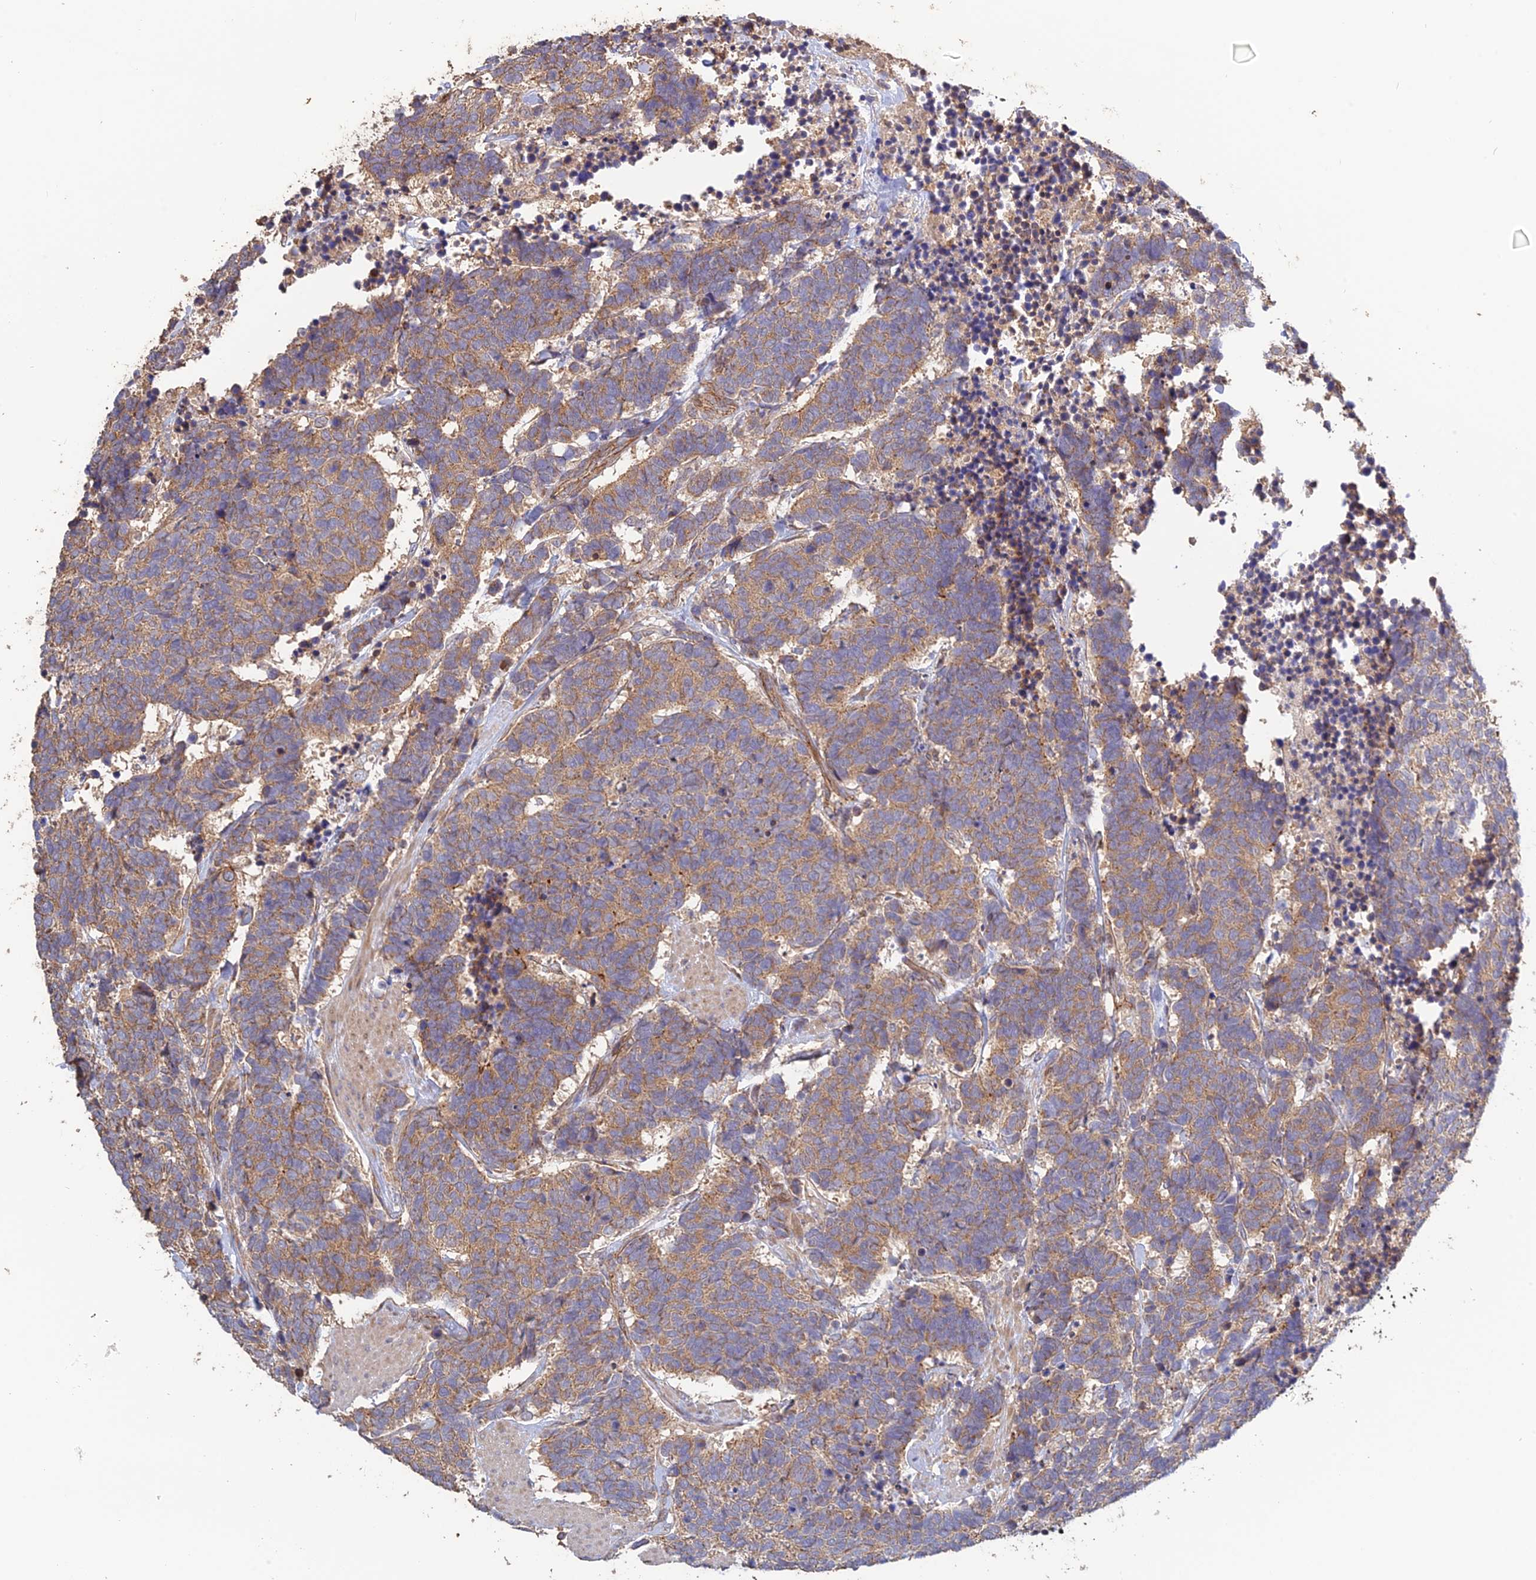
{"staining": {"intensity": "moderate", "quantity": ">75%", "location": "cytoplasmic/membranous"}, "tissue": "carcinoid", "cell_type": "Tumor cells", "image_type": "cancer", "snomed": [{"axis": "morphology", "description": "Carcinoma, NOS"}, {"axis": "morphology", "description": "Carcinoid, malignant, NOS"}, {"axis": "topography", "description": "Urinary bladder"}], "caption": "A brown stain shows moderate cytoplasmic/membranous staining of a protein in carcinoid (malignant) tumor cells.", "gene": "ARHGAP40", "patient": {"sex": "male", "age": 57}}